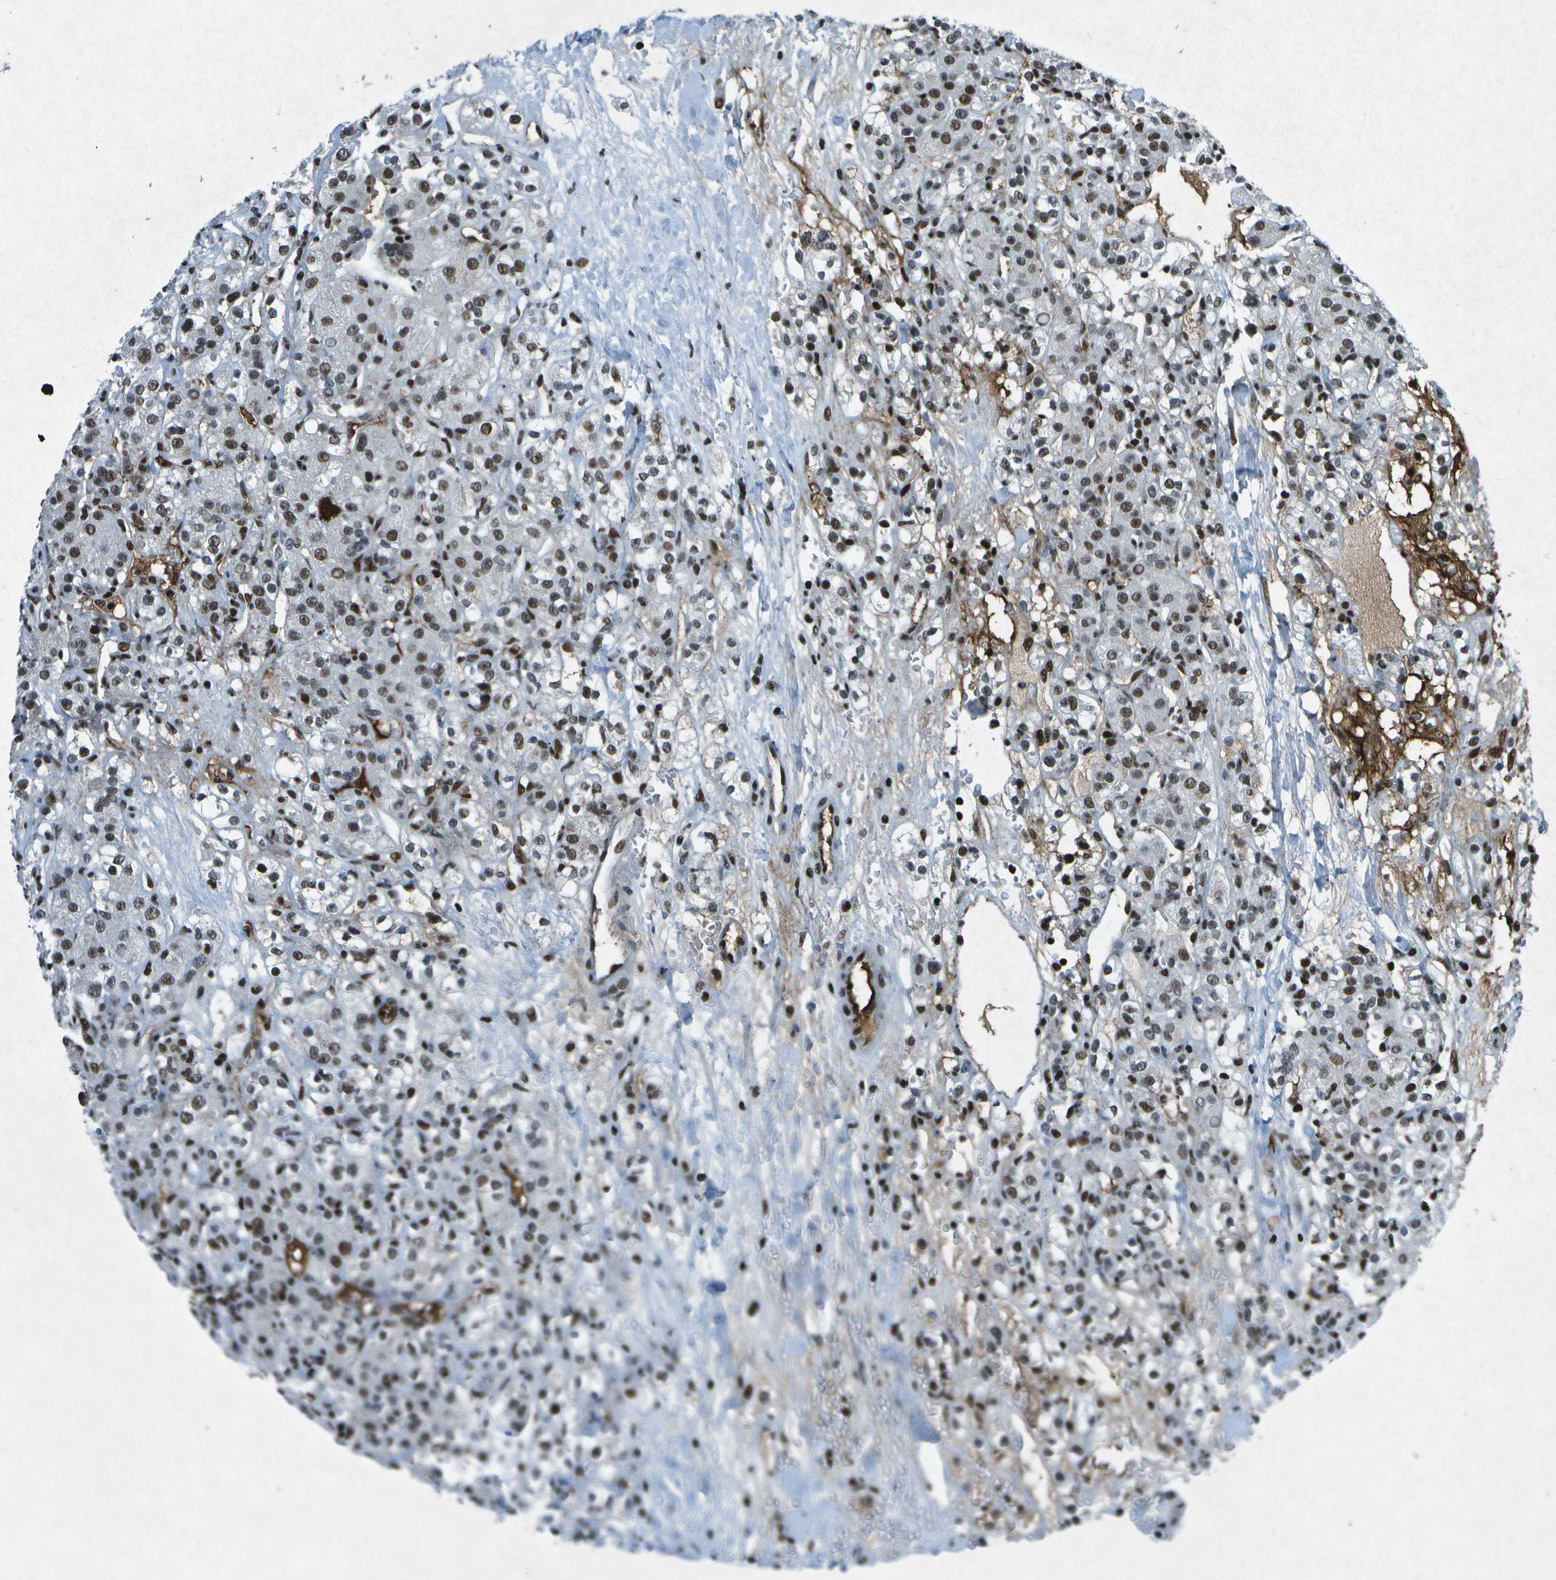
{"staining": {"intensity": "strong", "quantity": ">75%", "location": "nuclear"}, "tissue": "renal cancer", "cell_type": "Tumor cells", "image_type": "cancer", "snomed": [{"axis": "morphology", "description": "Normal tissue, NOS"}, {"axis": "morphology", "description": "Adenocarcinoma, NOS"}, {"axis": "topography", "description": "Kidney"}], "caption": "Immunohistochemical staining of human renal cancer (adenocarcinoma) exhibits high levels of strong nuclear protein positivity in approximately >75% of tumor cells.", "gene": "MTA2", "patient": {"sex": "male", "age": 61}}